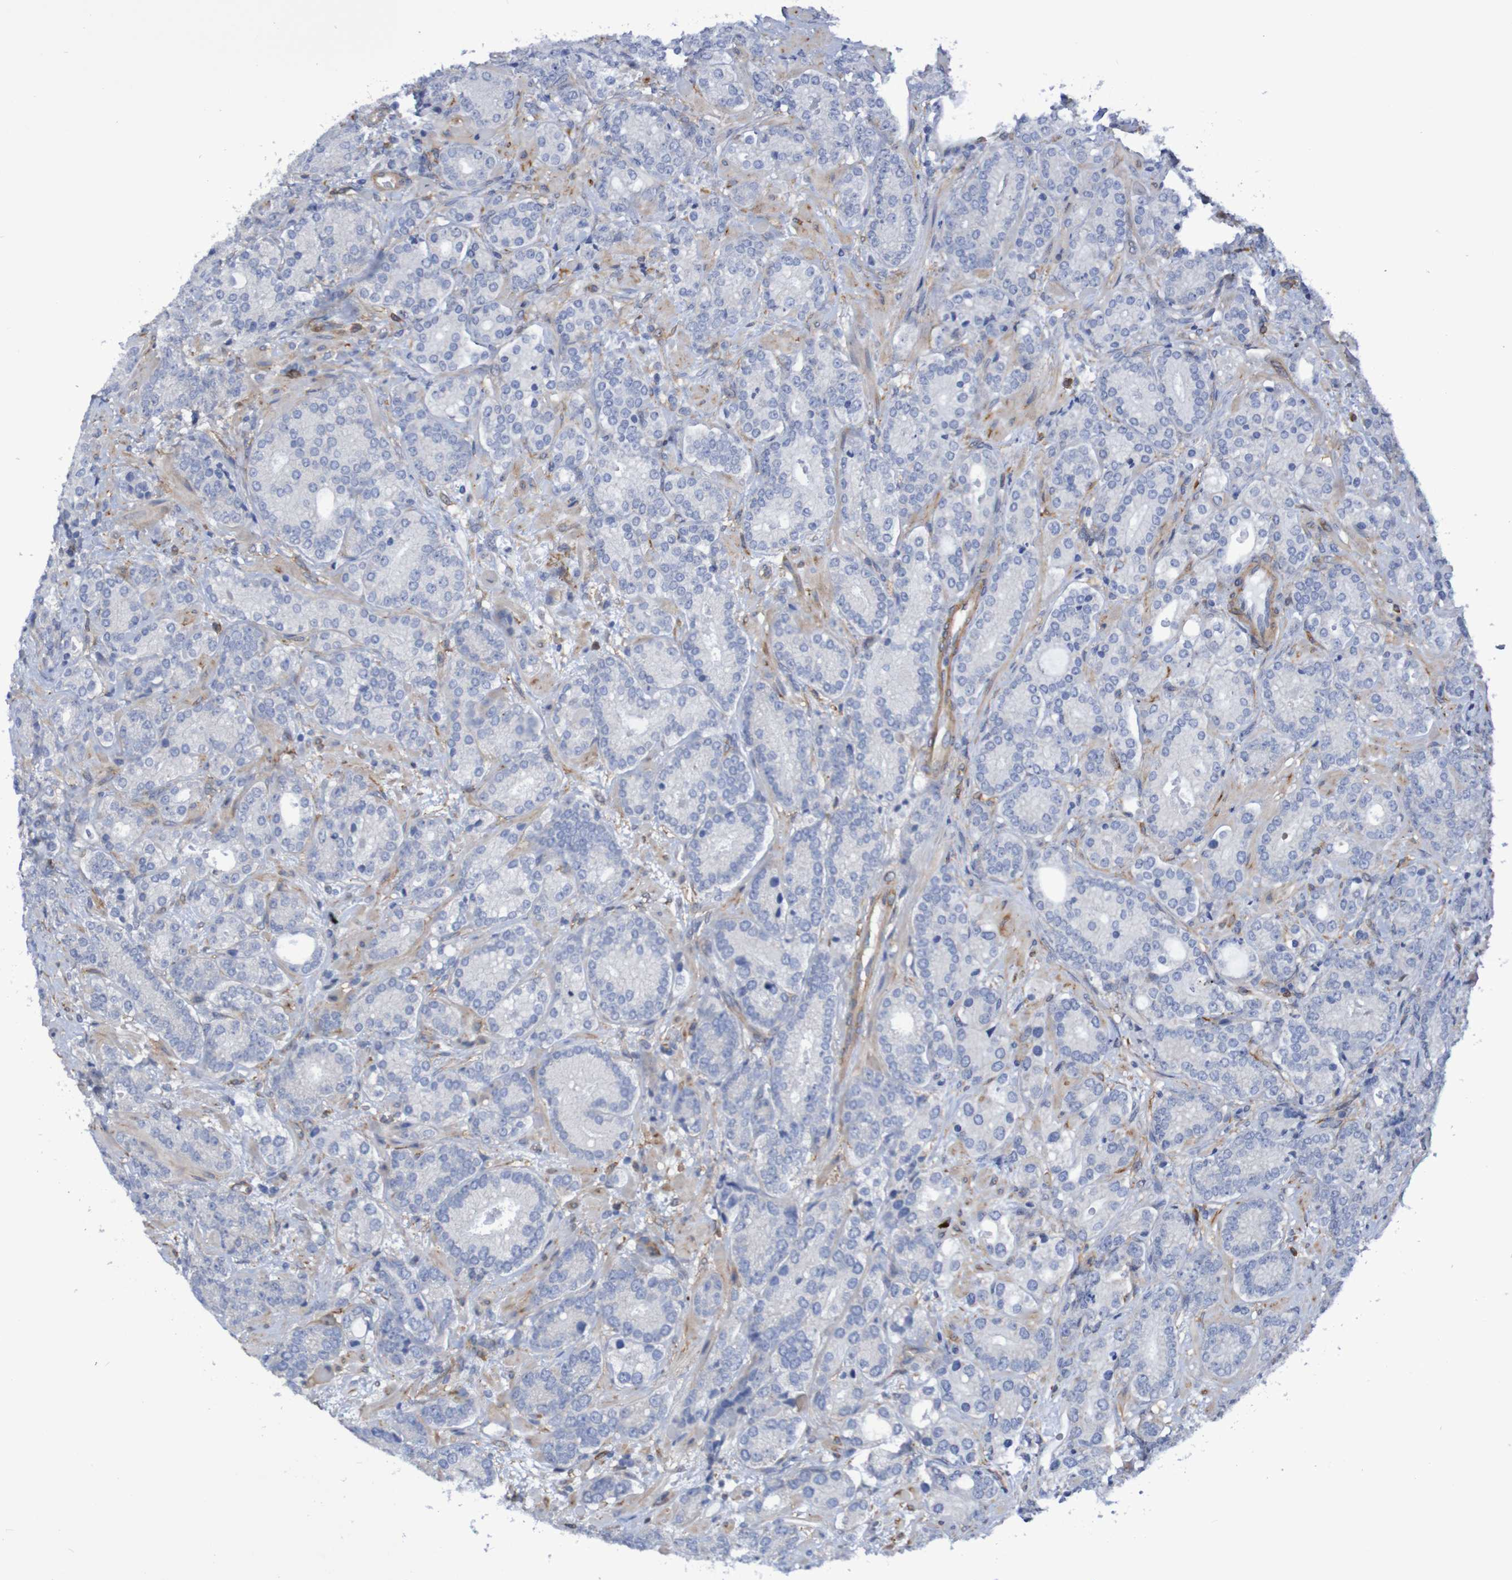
{"staining": {"intensity": "negative", "quantity": "none", "location": "none"}, "tissue": "prostate cancer", "cell_type": "Tumor cells", "image_type": "cancer", "snomed": [{"axis": "morphology", "description": "Adenocarcinoma, High grade"}, {"axis": "topography", "description": "Prostate"}], "caption": "Micrograph shows no protein staining in tumor cells of prostate high-grade adenocarcinoma tissue.", "gene": "SCRG1", "patient": {"sex": "male", "age": 61}}